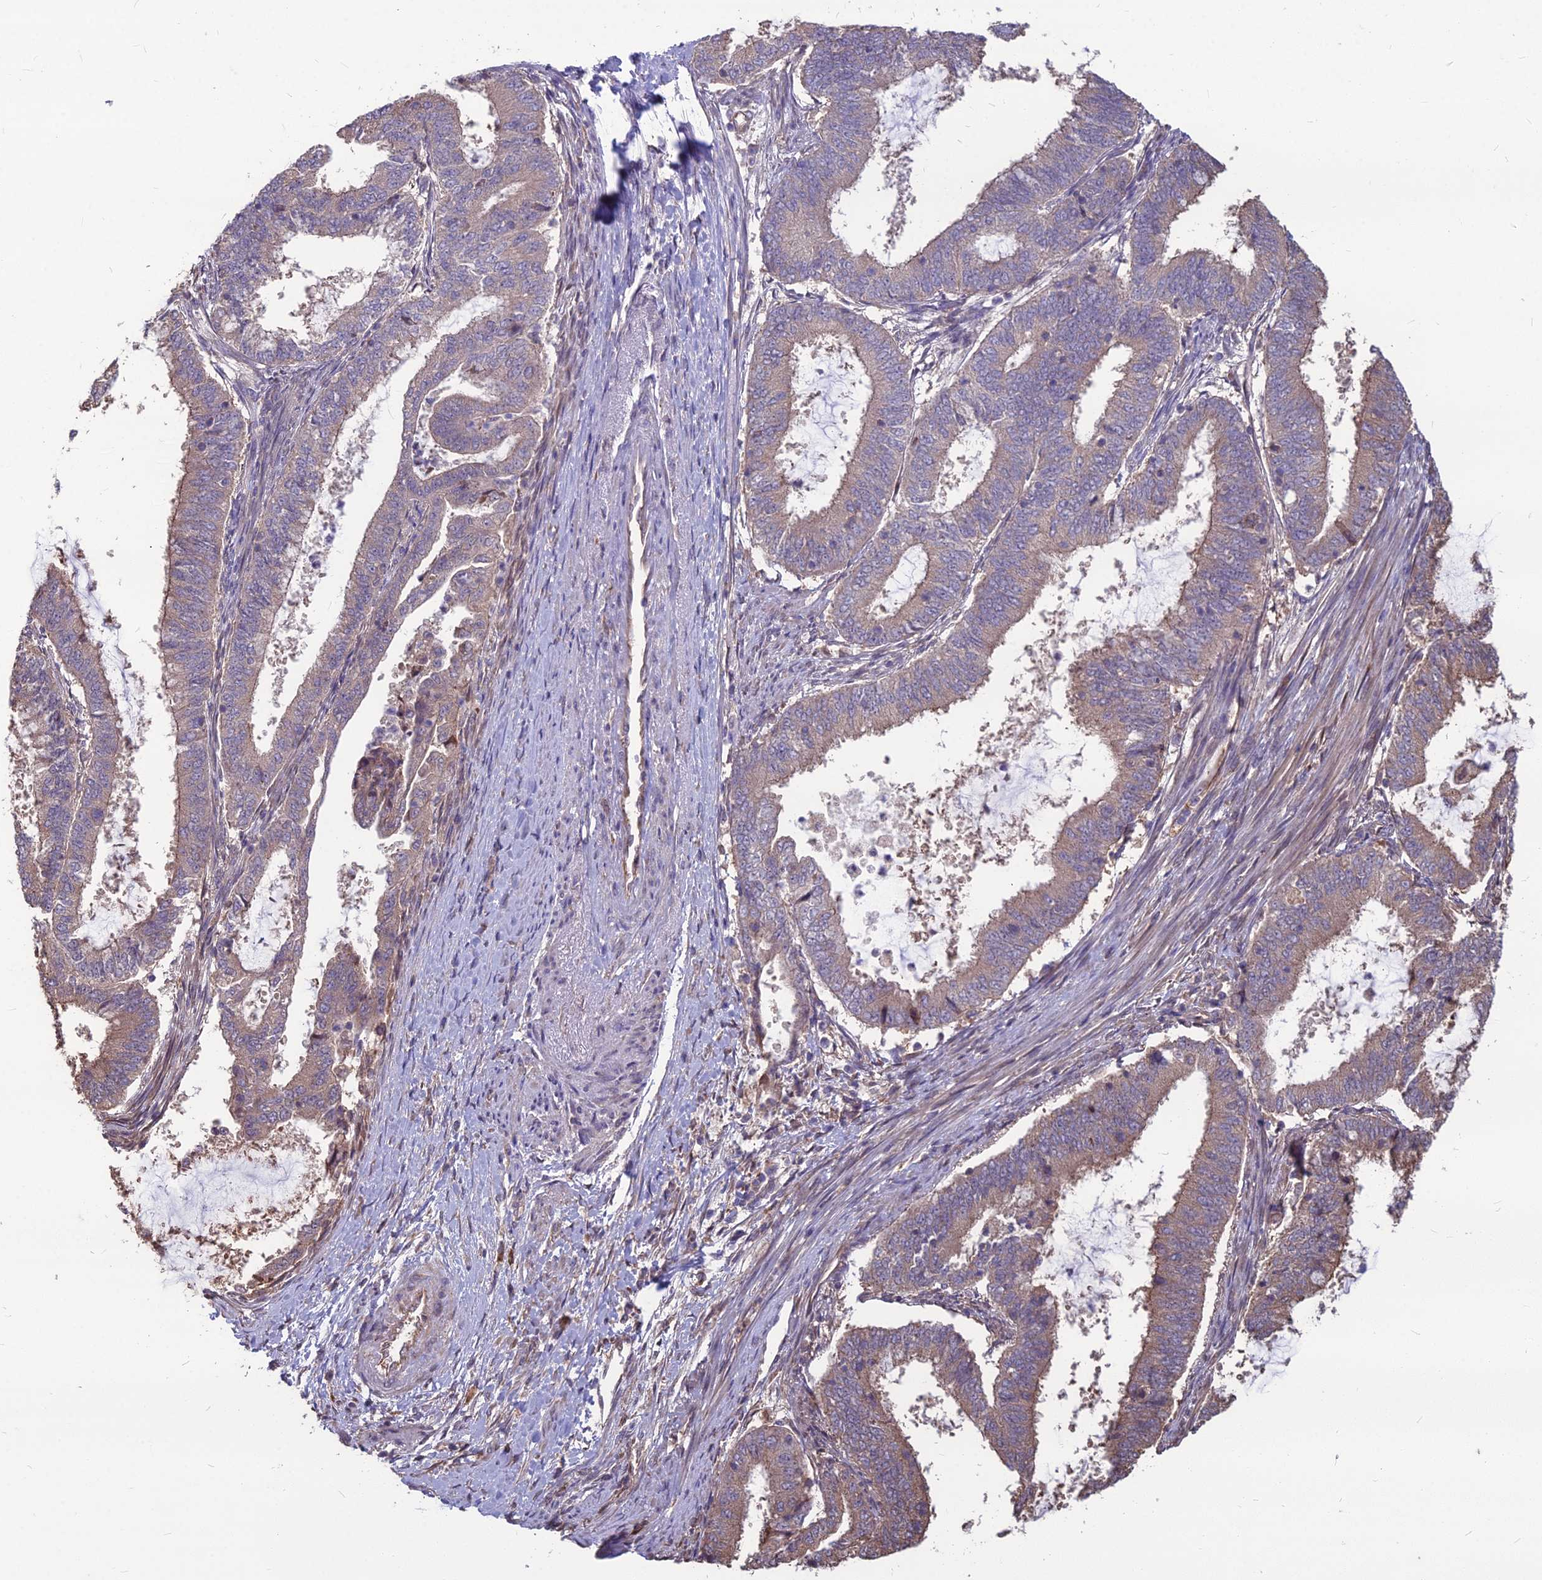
{"staining": {"intensity": "moderate", "quantity": "<25%", "location": "cytoplasmic/membranous"}, "tissue": "endometrial cancer", "cell_type": "Tumor cells", "image_type": "cancer", "snomed": [{"axis": "morphology", "description": "Adenocarcinoma, NOS"}, {"axis": "topography", "description": "Endometrium"}], "caption": "Brown immunohistochemical staining in endometrial adenocarcinoma reveals moderate cytoplasmic/membranous positivity in approximately <25% of tumor cells. The protein is stained brown, and the nuclei are stained in blue (DAB (3,3'-diaminobenzidine) IHC with brightfield microscopy, high magnification).", "gene": "LSM6", "patient": {"sex": "female", "age": 51}}